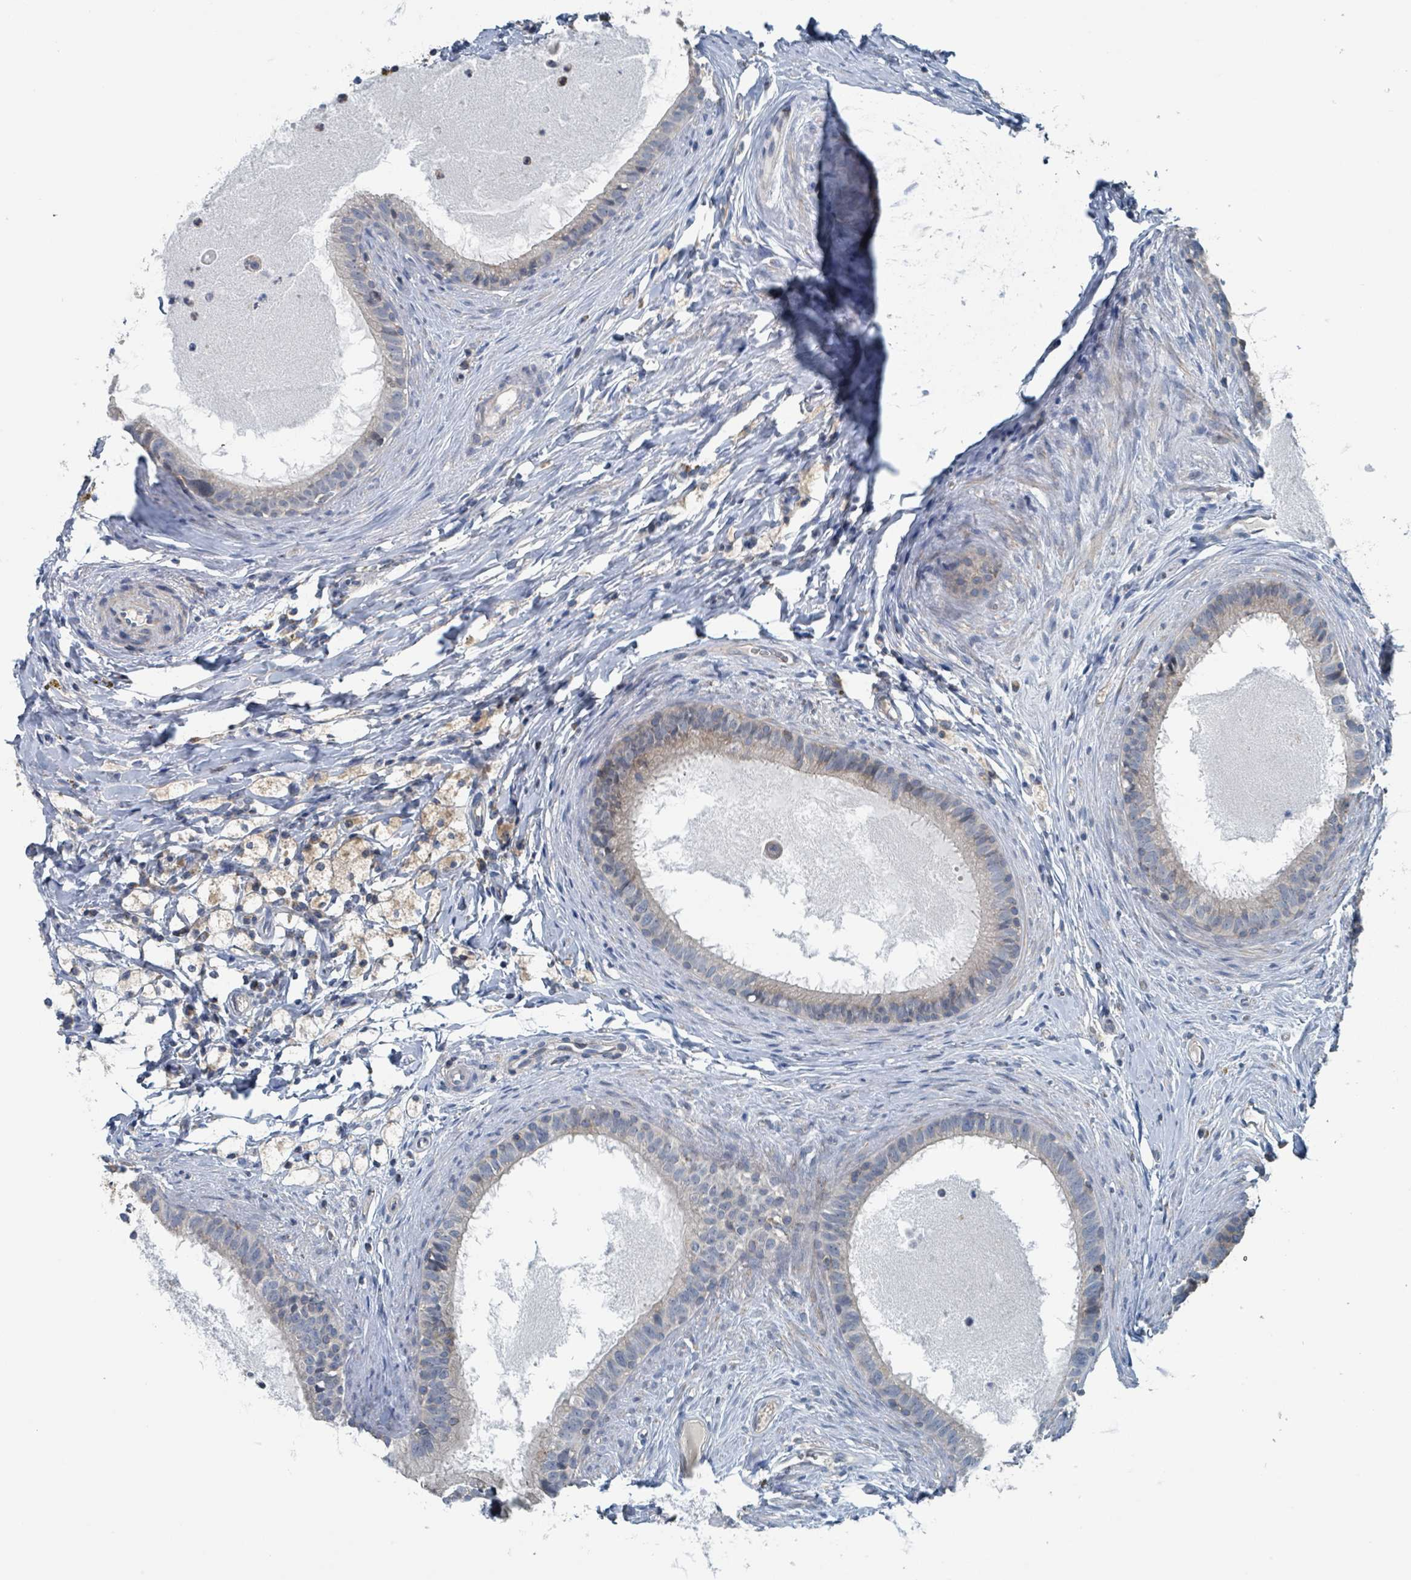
{"staining": {"intensity": "negative", "quantity": "none", "location": "none"}, "tissue": "epididymis", "cell_type": "Glandular cells", "image_type": "normal", "snomed": [{"axis": "morphology", "description": "Normal tissue, NOS"}, {"axis": "topography", "description": "Epididymis"}], "caption": "Immunohistochemistry micrograph of benign epididymis: epididymis stained with DAB (3,3'-diaminobenzidine) displays no significant protein positivity in glandular cells. (Stains: DAB (3,3'-diaminobenzidine) immunohistochemistry with hematoxylin counter stain, Microscopy: brightfield microscopy at high magnification).", "gene": "ACBD4", "patient": {"sex": "male", "age": 80}}